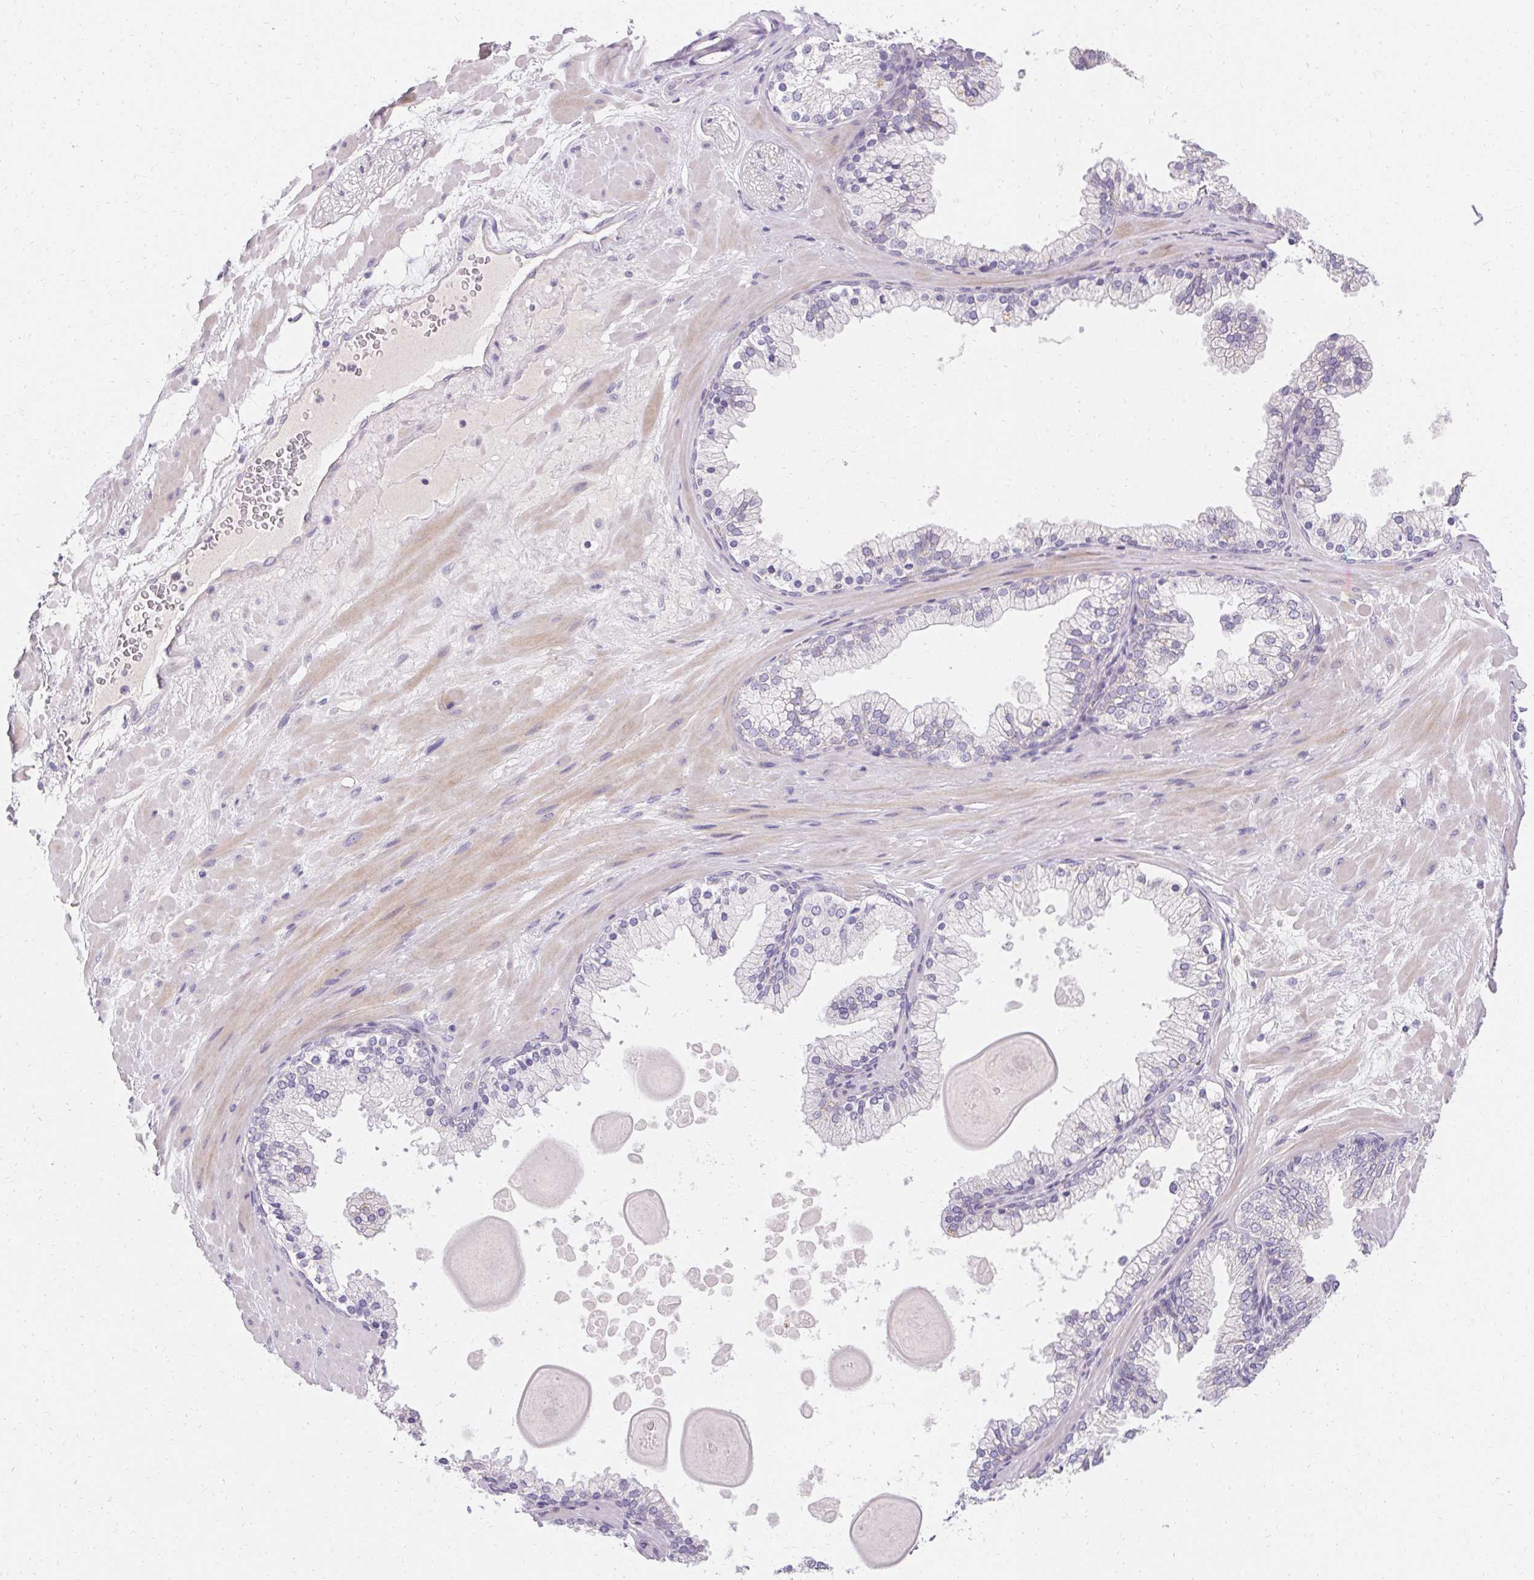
{"staining": {"intensity": "negative", "quantity": "none", "location": "none"}, "tissue": "adipose tissue", "cell_type": "Adipocytes", "image_type": "normal", "snomed": [{"axis": "morphology", "description": "Normal tissue, NOS"}, {"axis": "topography", "description": "Prostate"}, {"axis": "topography", "description": "Peripheral nerve tissue"}], "caption": "Immunohistochemical staining of unremarkable human adipose tissue displays no significant positivity in adipocytes.", "gene": "TRIP13", "patient": {"sex": "male", "age": 61}}